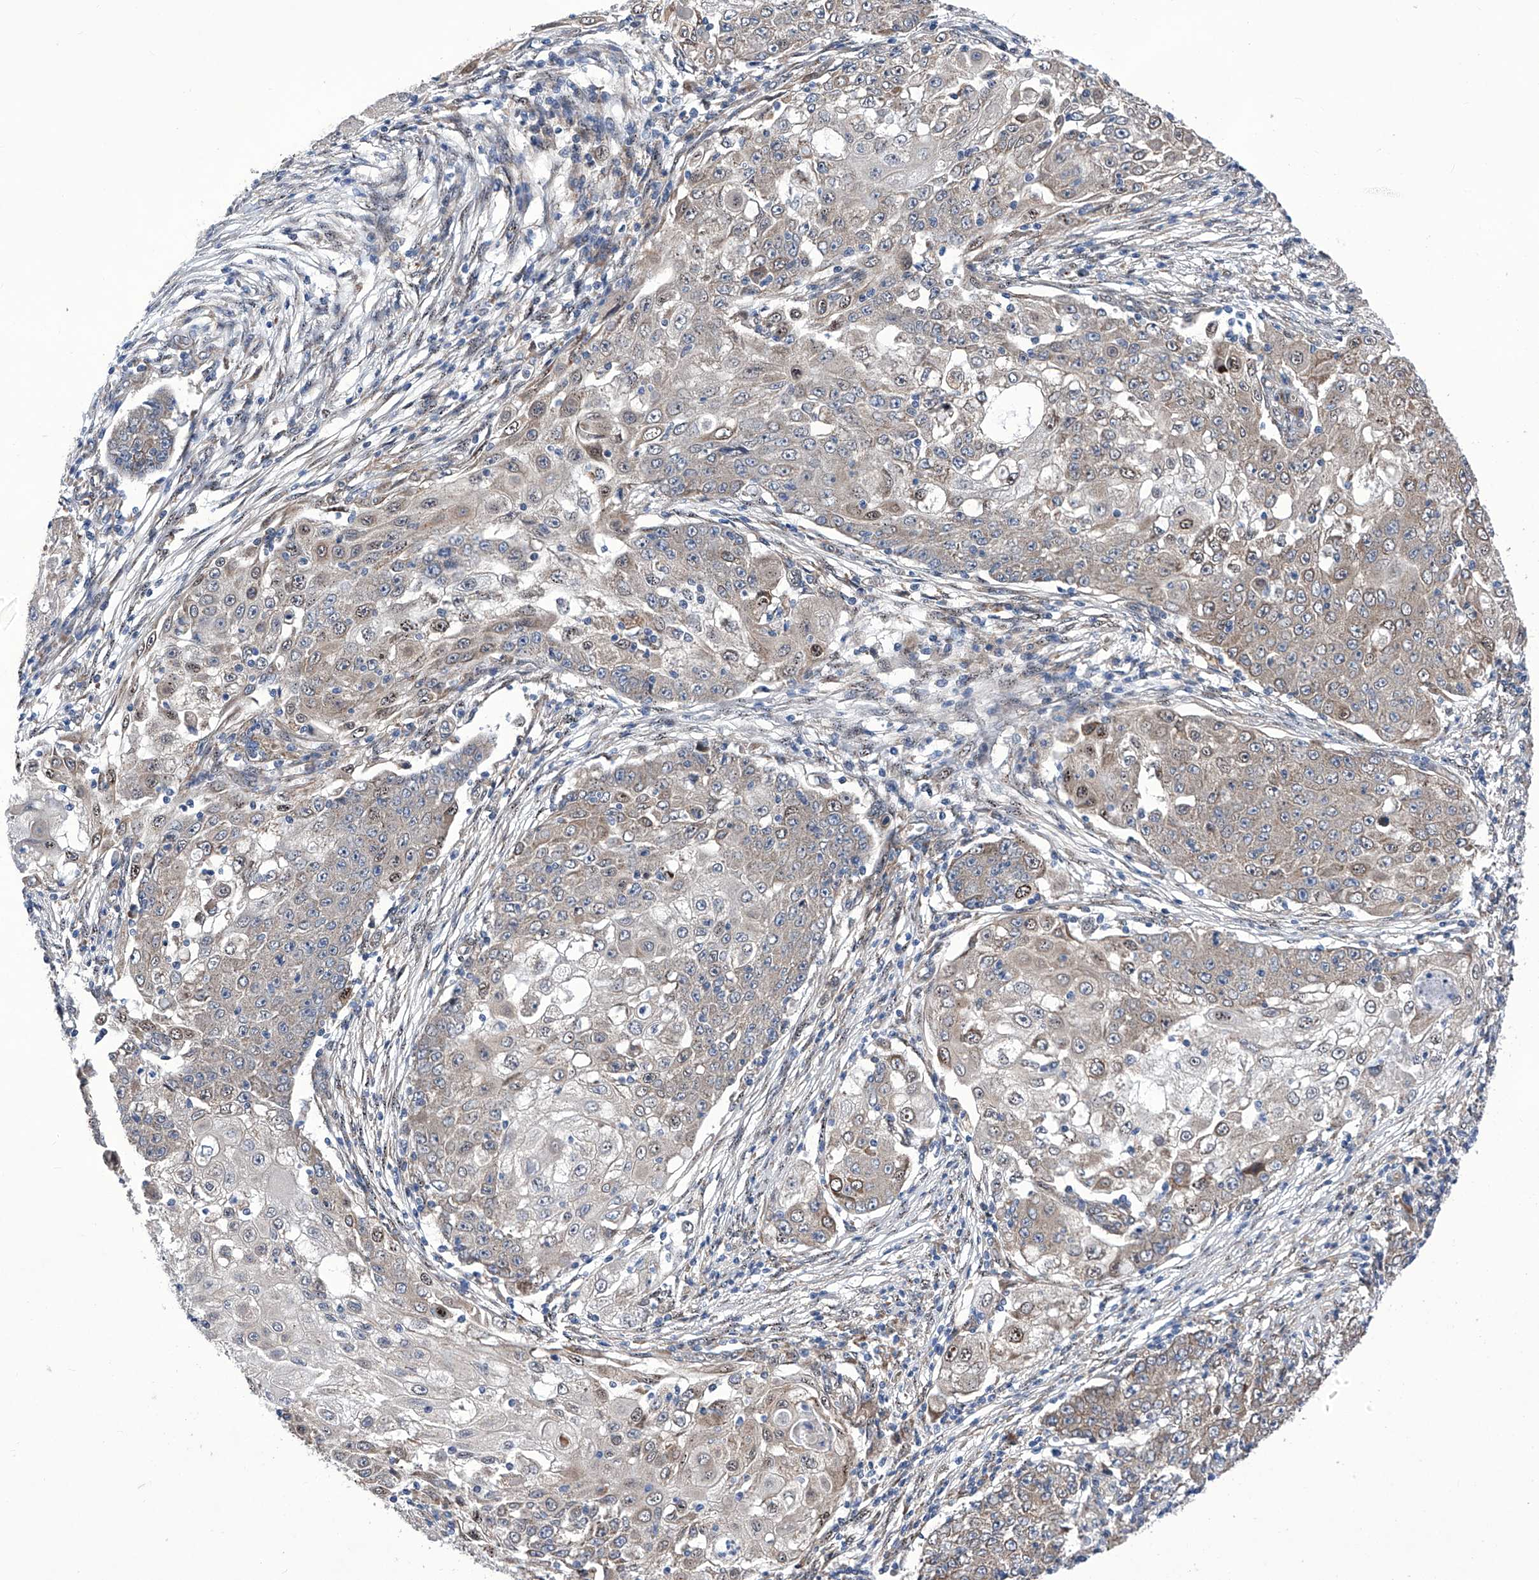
{"staining": {"intensity": "moderate", "quantity": "<25%", "location": "cytoplasmic/membranous,nuclear"}, "tissue": "ovarian cancer", "cell_type": "Tumor cells", "image_type": "cancer", "snomed": [{"axis": "morphology", "description": "Carcinoma, endometroid"}, {"axis": "topography", "description": "Ovary"}], "caption": "Human ovarian cancer stained with a brown dye exhibits moderate cytoplasmic/membranous and nuclear positive expression in about <25% of tumor cells.", "gene": "KTI12", "patient": {"sex": "female", "age": 42}}